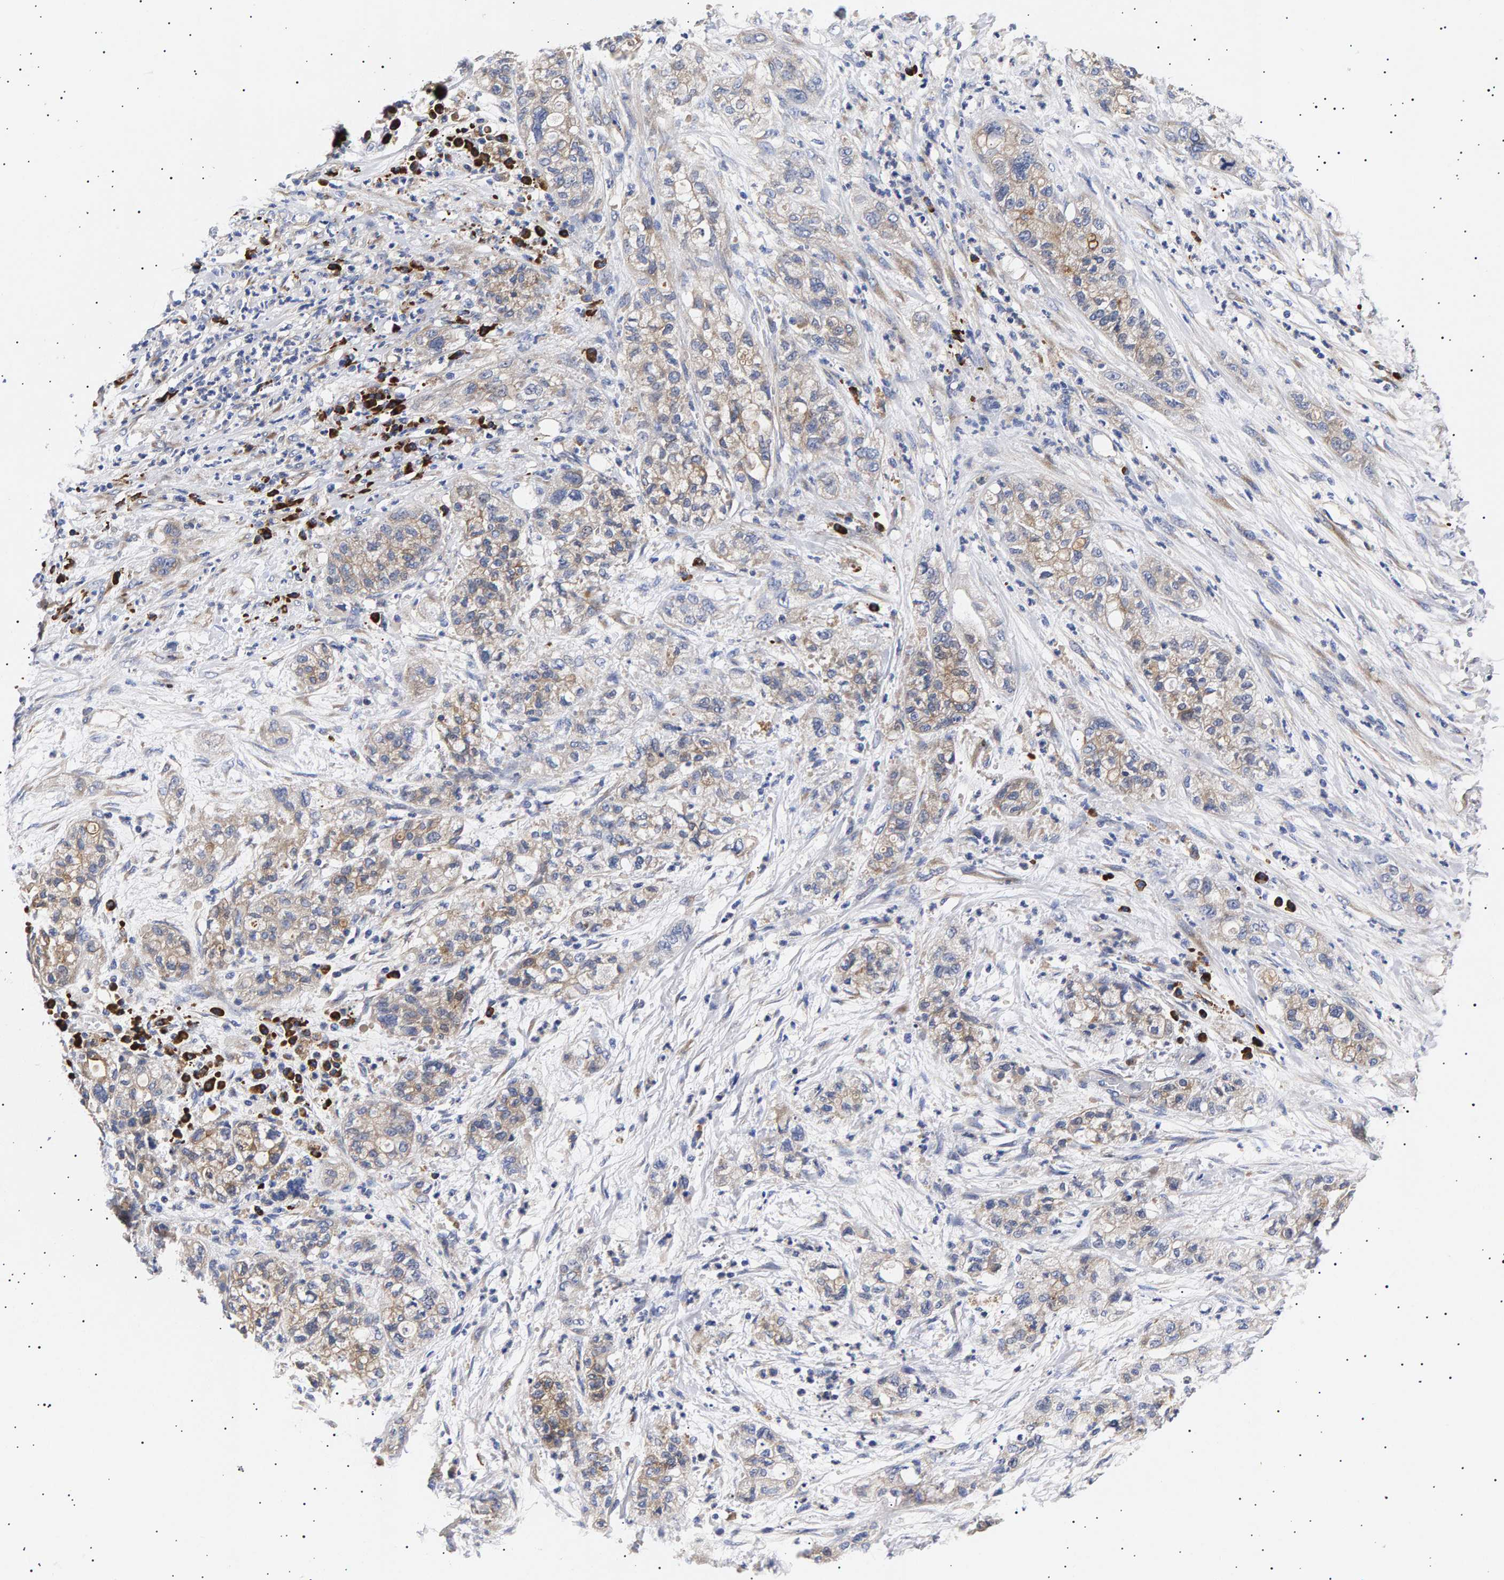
{"staining": {"intensity": "weak", "quantity": "<25%", "location": "cytoplasmic/membranous"}, "tissue": "pancreatic cancer", "cell_type": "Tumor cells", "image_type": "cancer", "snomed": [{"axis": "morphology", "description": "Adenocarcinoma, NOS"}, {"axis": "topography", "description": "Pancreas"}], "caption": "Immunohistochemistry (IHC) of human adenocarcinoma (pancreatic) displays no positivity in tumor cells. The staining was performed using DAB (3,3'-diaminobenzidine) to visualize the protein expression in brown, while the nuclei were stained in blue with hematoxylin (Magnification: 20x).", "gene": "ANKRD40", "patient": {"sex": "female", "age": 78}}